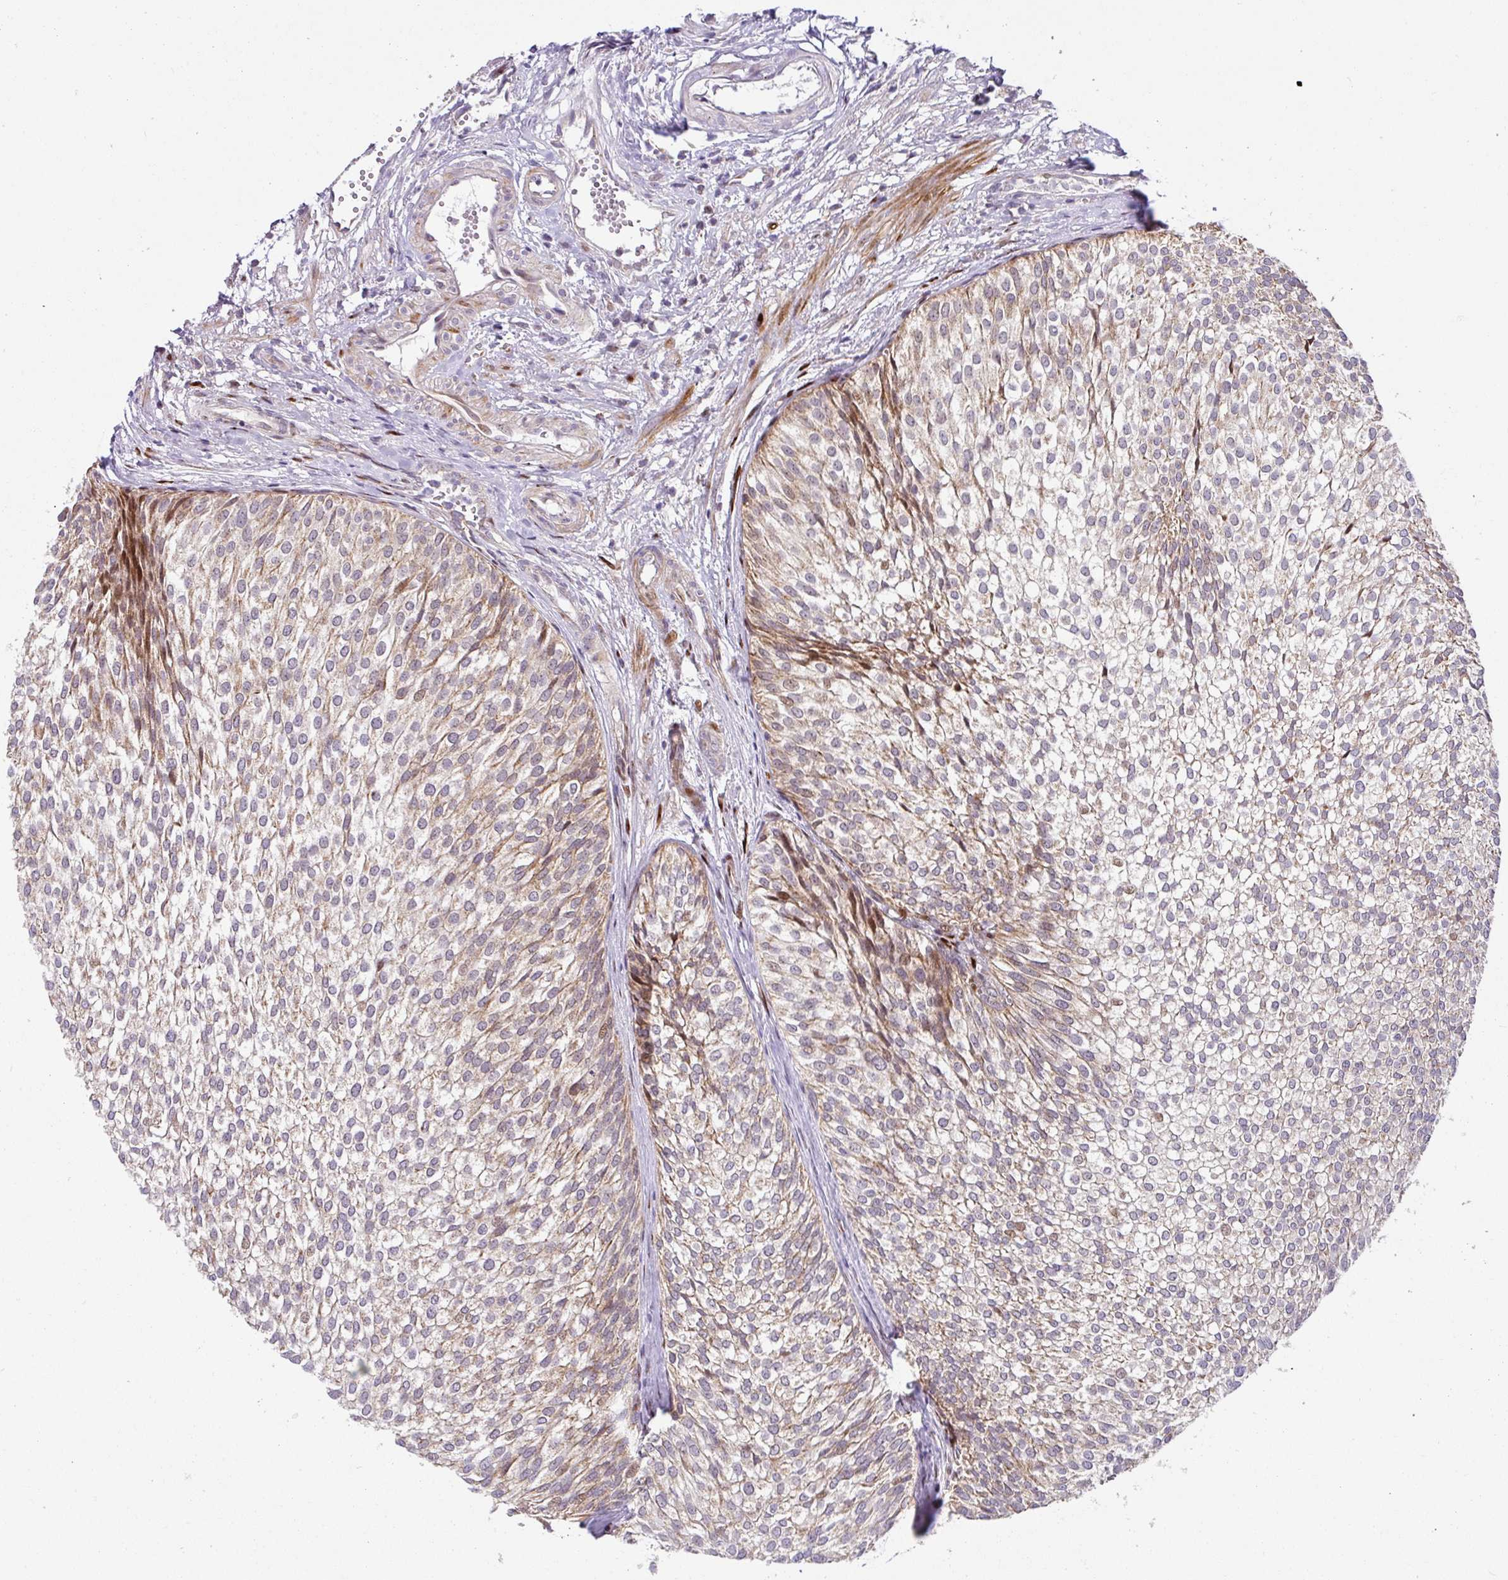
{"staining": {"intensity": "moderate", "quantity": "<25%", "location": "cytoplasmic/membranous,nuclear"}, "tissue": "urothelial cancer", "cell_type": "Tumor cells", "image_type": "cancer", "snomed": [{"axis": "morphology", "description": "Urothelial carcinoma, Low grade"}, {"axis": "topography", "description": "Urinary bladder"}], "caption": "An image of human urothelial cancer stained for a protein demonstrates moderate cytoplasmic/membranous and nuclear brown staining in tumor cells. The staining is performed using DAB brown chromogen to label protein expression. The nuclei are counter-stained blue using hematoxylin.", "gene": "SARS2", "patient": {"sex": "male", "age": 91}}